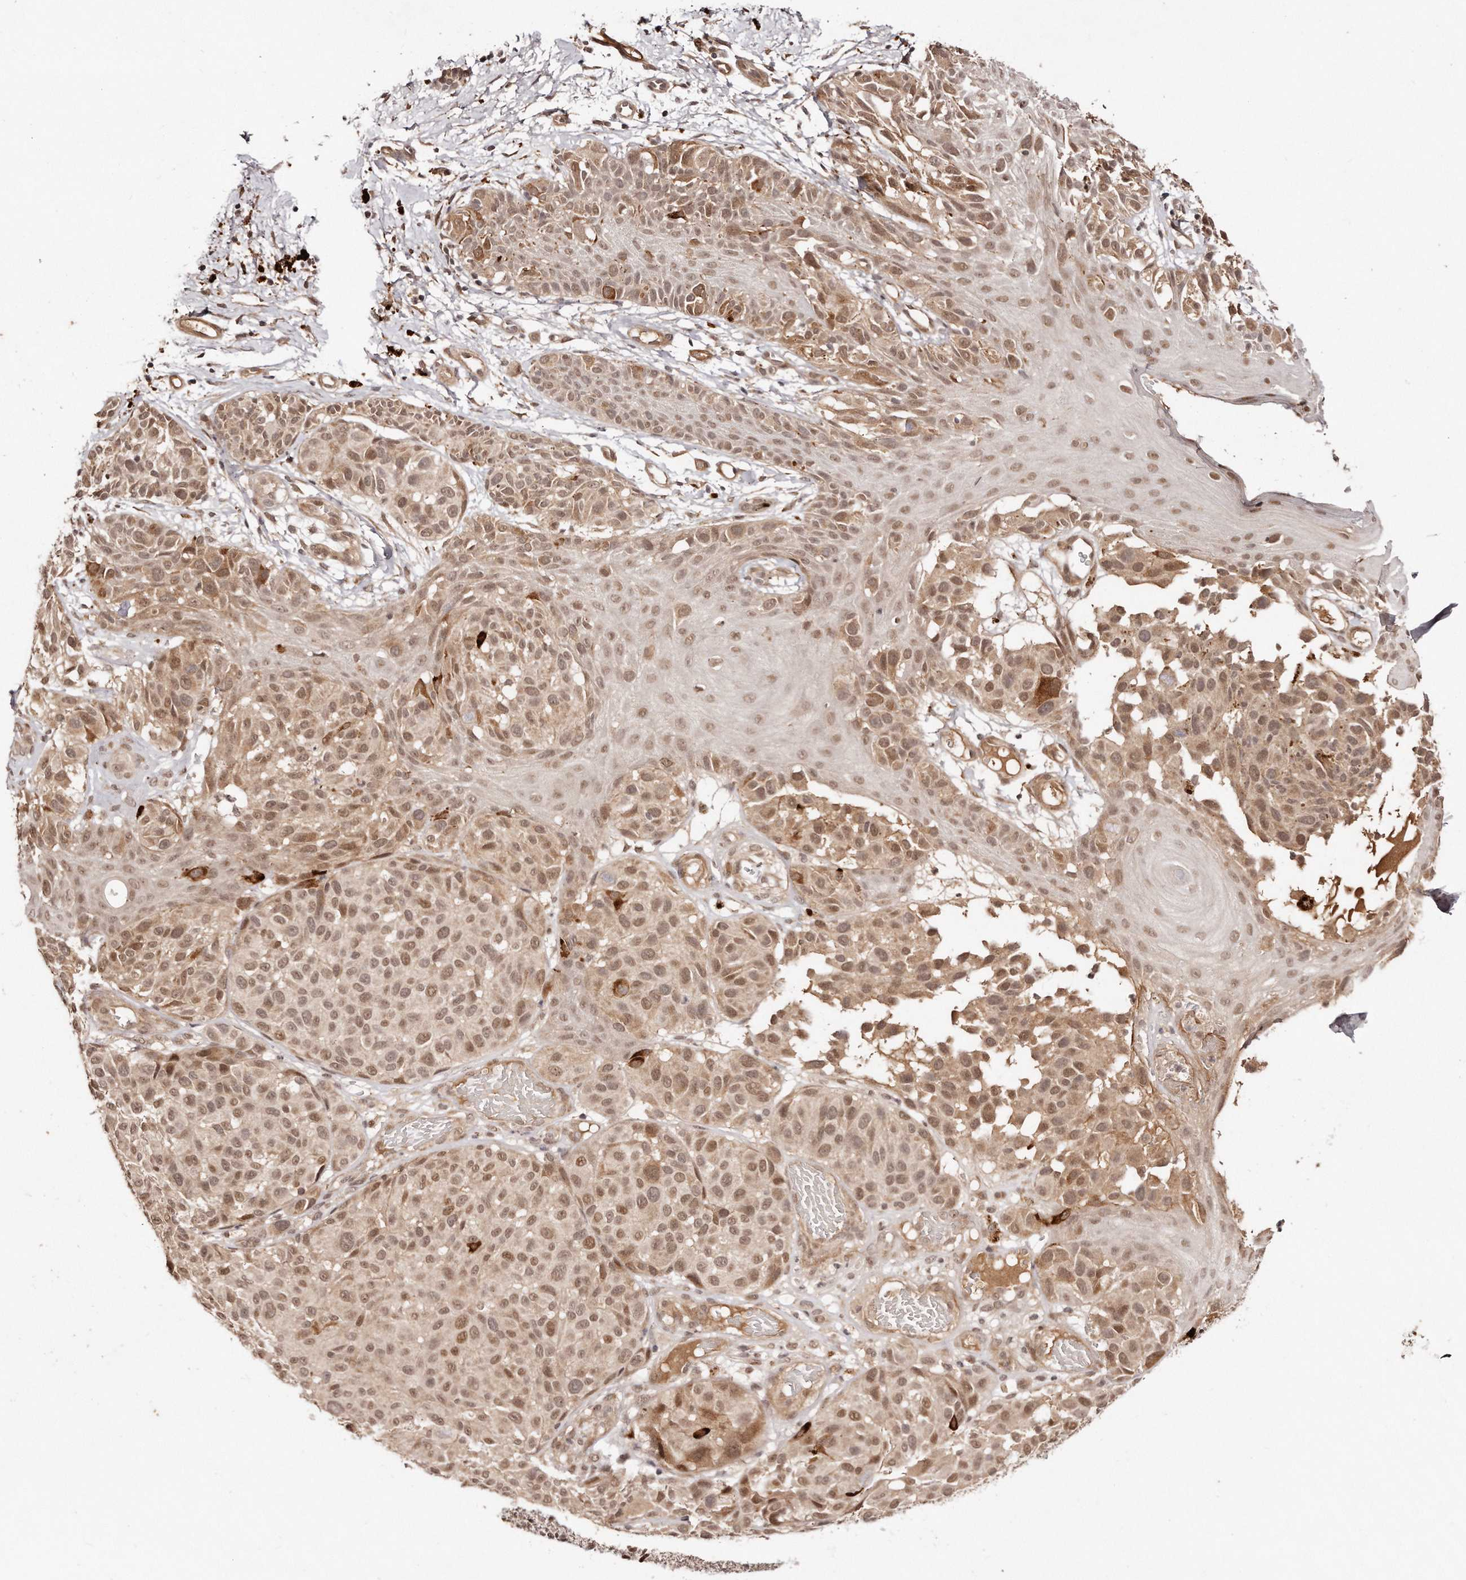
{"staining": {"intensity": "moderate", "quantity": ">75%", "location": "nuclear"}, "tissue": "melanoma", "cell_type": "Tumor cells", "image_type": "cancer", "snomed": [{"axis": "morphology", "description": "Malignant melanoma, NOS"}, {"axis": "topography", "description": "Skin"}], "caption": "This image displays malignant melanoma stained with immunohistochemistry to label a protein in brown. The nuclear of tumor cells show moderate positivity for the protein. Nuclei are counter-stained blue.", "gene": "SOX4", "patient": {"sex": "male", "age": 83}}